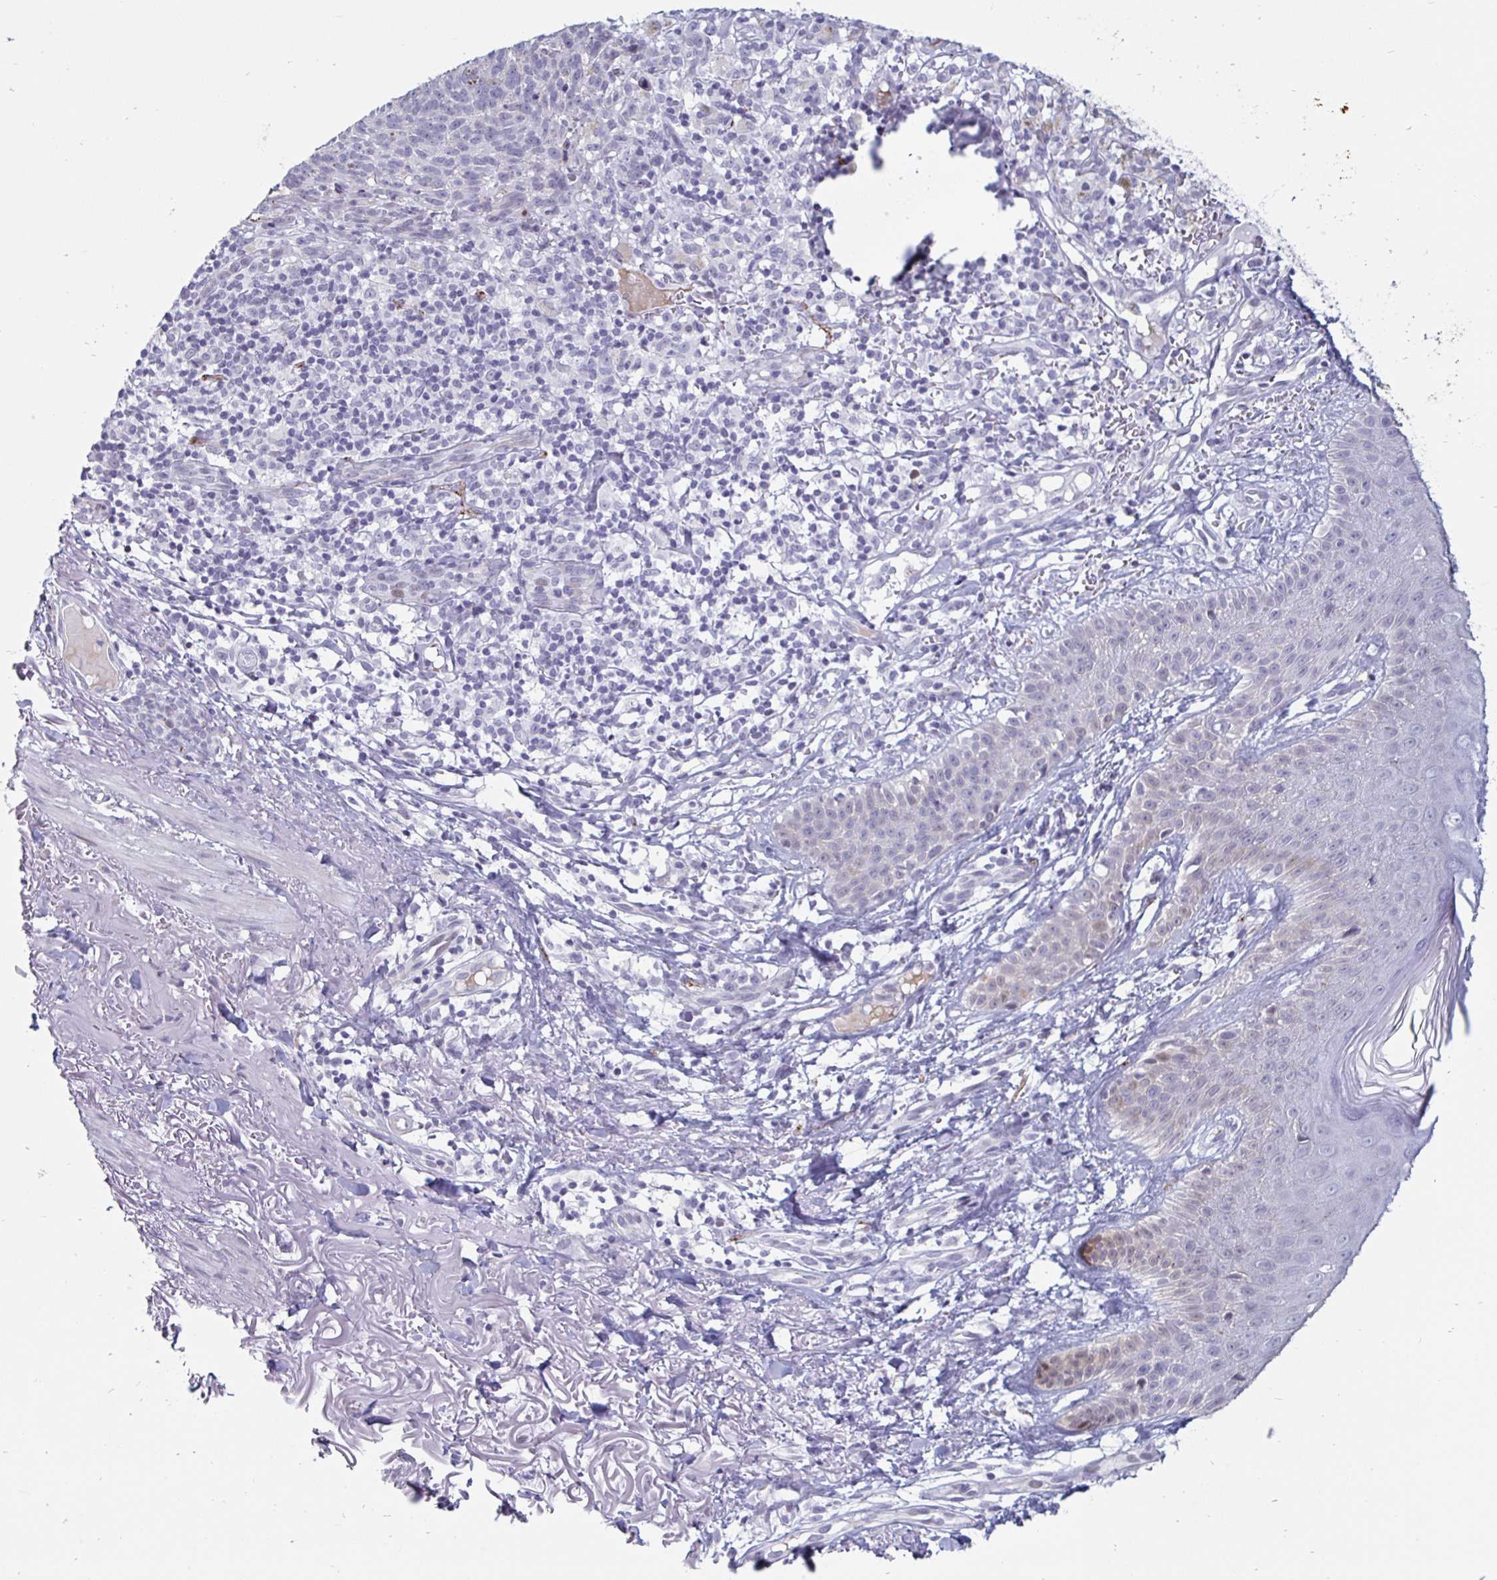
{"staining": {"intensity": "negative", "quantity": "none", "location": "none"}, "tissue": "skin cancer", "cell_type": "Tumor cells", "image_type": "cancer", "snomed": [{"axis": "morphology", "description": "Basal cell carcinoma"}, {"axis": "topography", "description": "Skin"}], "caption": "A micrograph of human basal cell carcinoma (skin) is negative for staining in tumor cells. (DAB (3,3'-diaminobenzidine) immunohistochemistry (IHC), high magnification).", "gene": "OOSP2", "patient": {"sex": "female", "age": 78}}